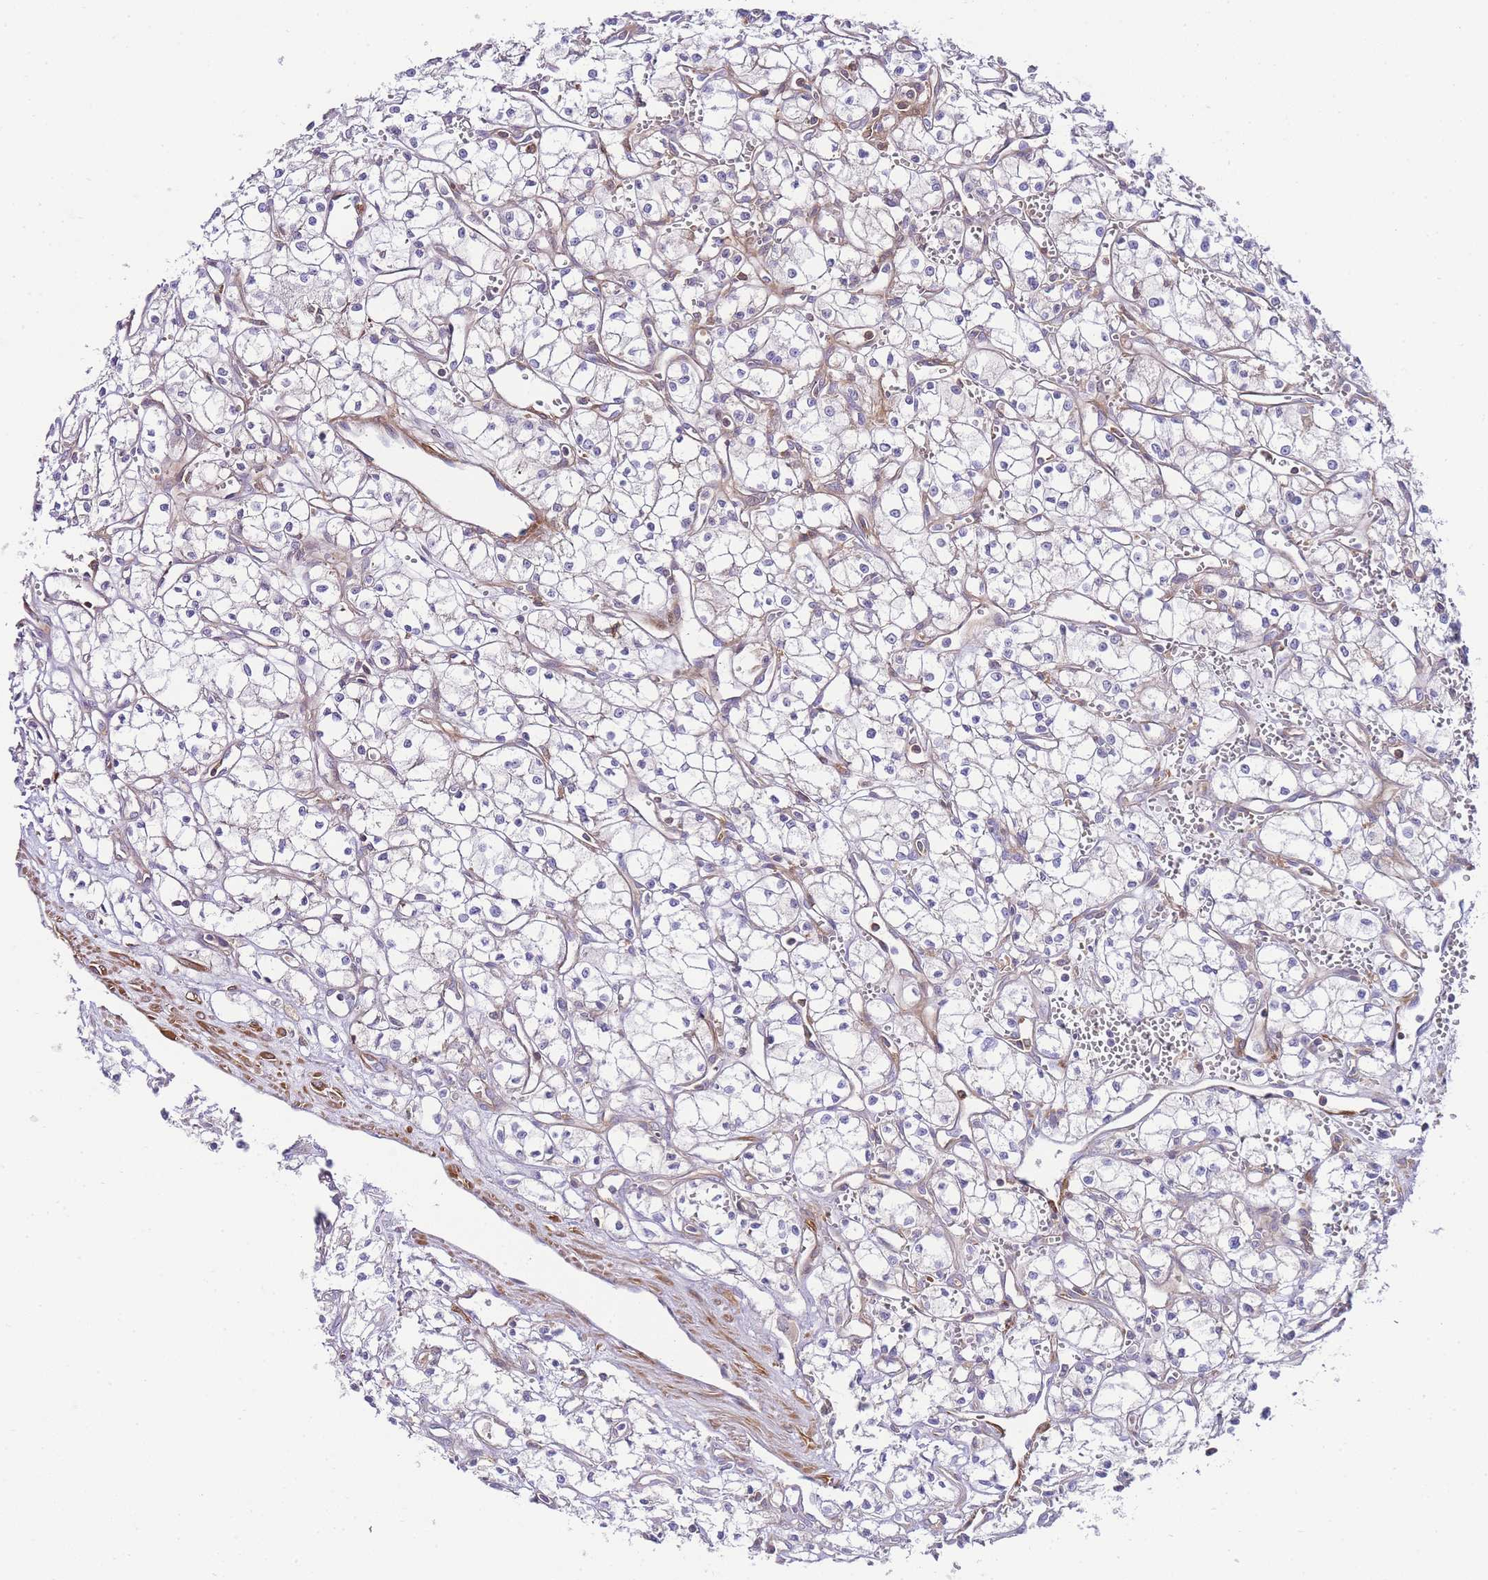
{"staining": {"intensity": "negative", "quantity": "none", "location": "none"}, "tissue": "renal cancer", "cell_type": "Tumor cells", "image_type": "cancer", "snomed": [{"axis": "morphology", "description": "Adenocarcinoma, NOS"}, {"axis": "topography", "description": "Kidney"}], "caption": "Tumor cells show no significant protein staining in renal cancer (adenocarcinoma).", "gene": "FBN3", "patient": {"sex": "male", "age": 59}}